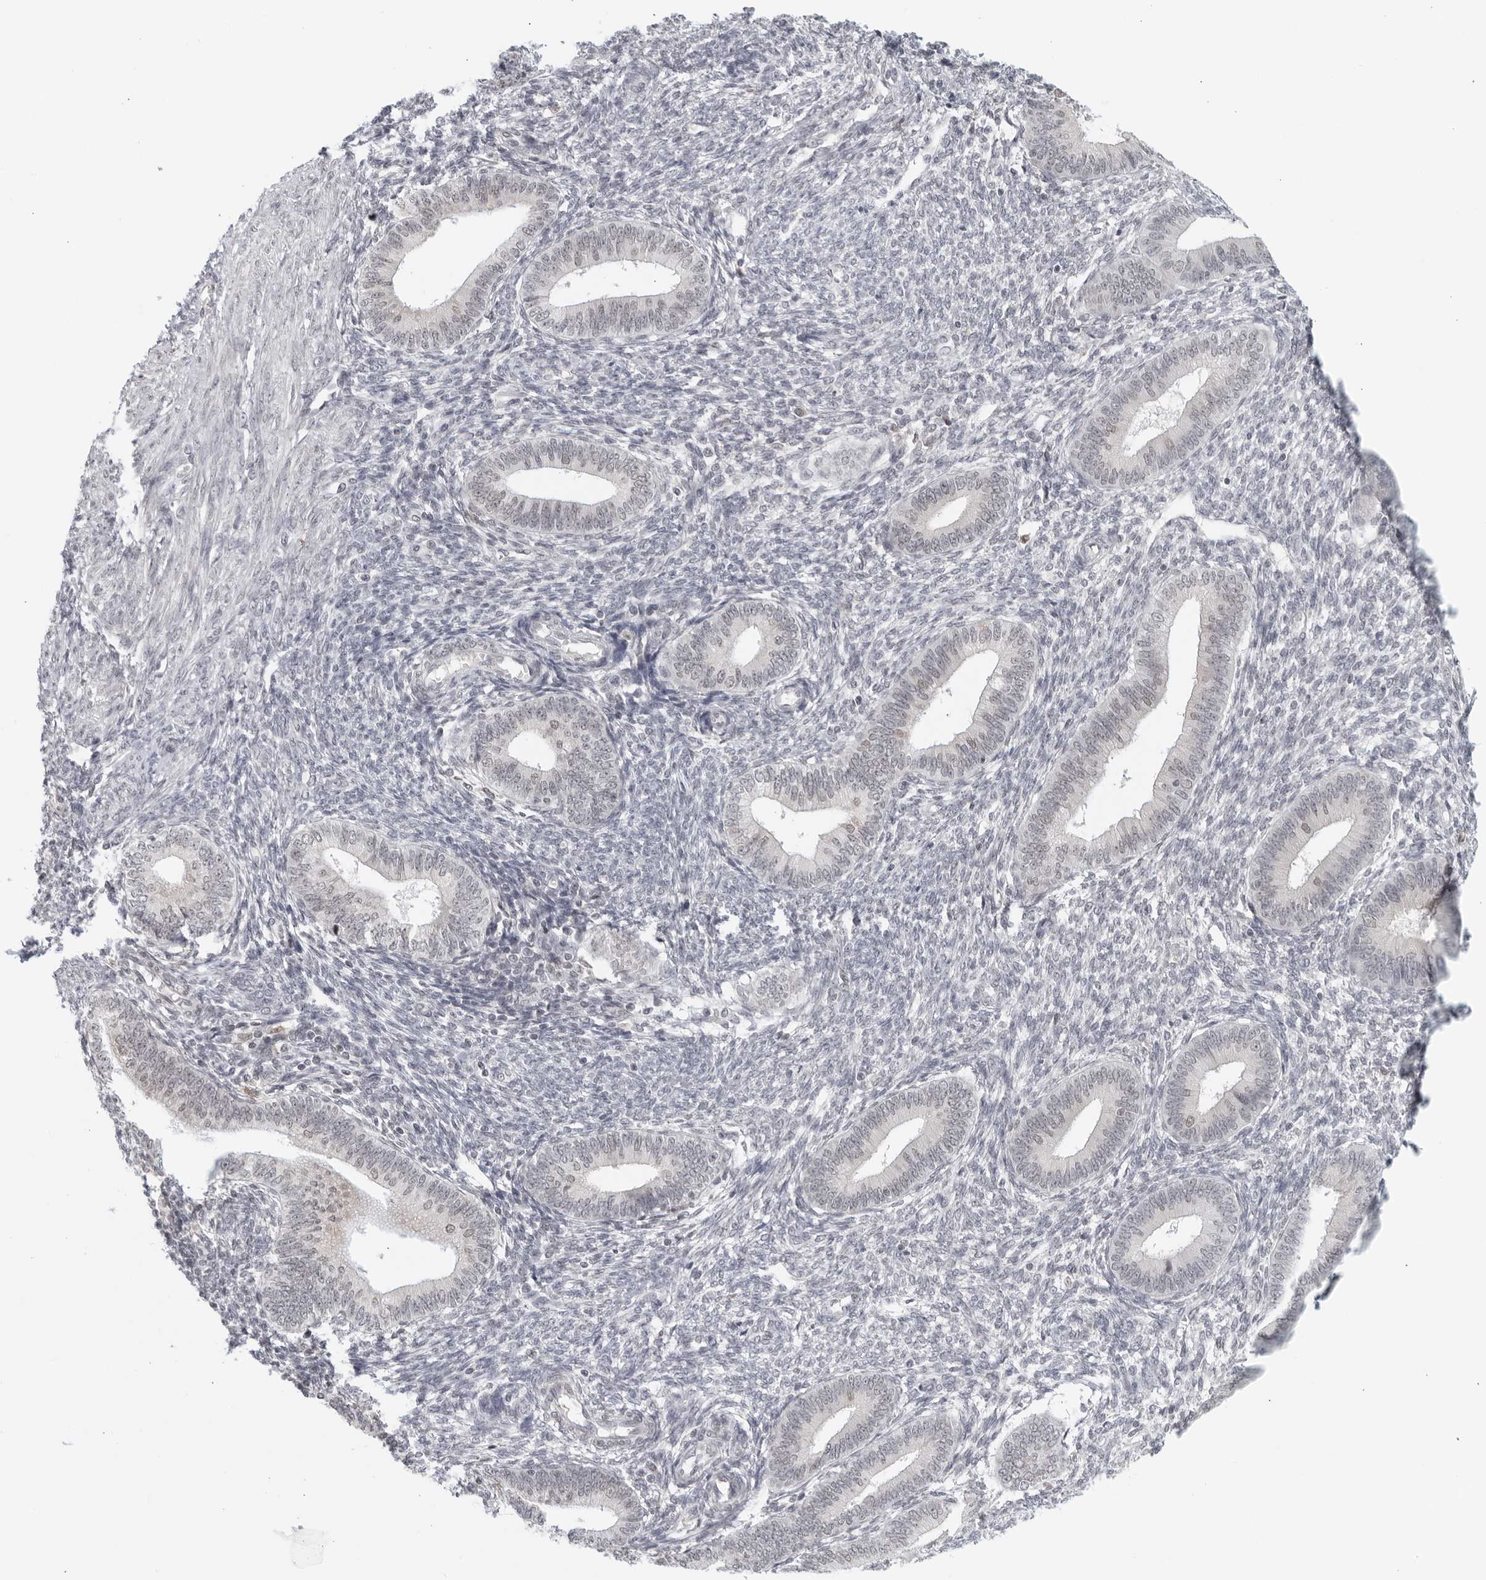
{"staining": {"intensity": "negative", "quantity": "none", "location": "none"}, "tissue": "endometrium", "cell_type": "Cells in endometrial stroma", "image_type": "normal", "snomed": [{"axis": "morphology", "description": "Normal tissue, NOS"}, {"axis": "topography", "description": "Endometrium"}], "caption": "Immunohistochemistry (IHC) of benign endometrium shows no expression in cells in endometrial stroma.", "gene": "RAB11FIP3", "patient": {"sex": "female", "age": 46}}